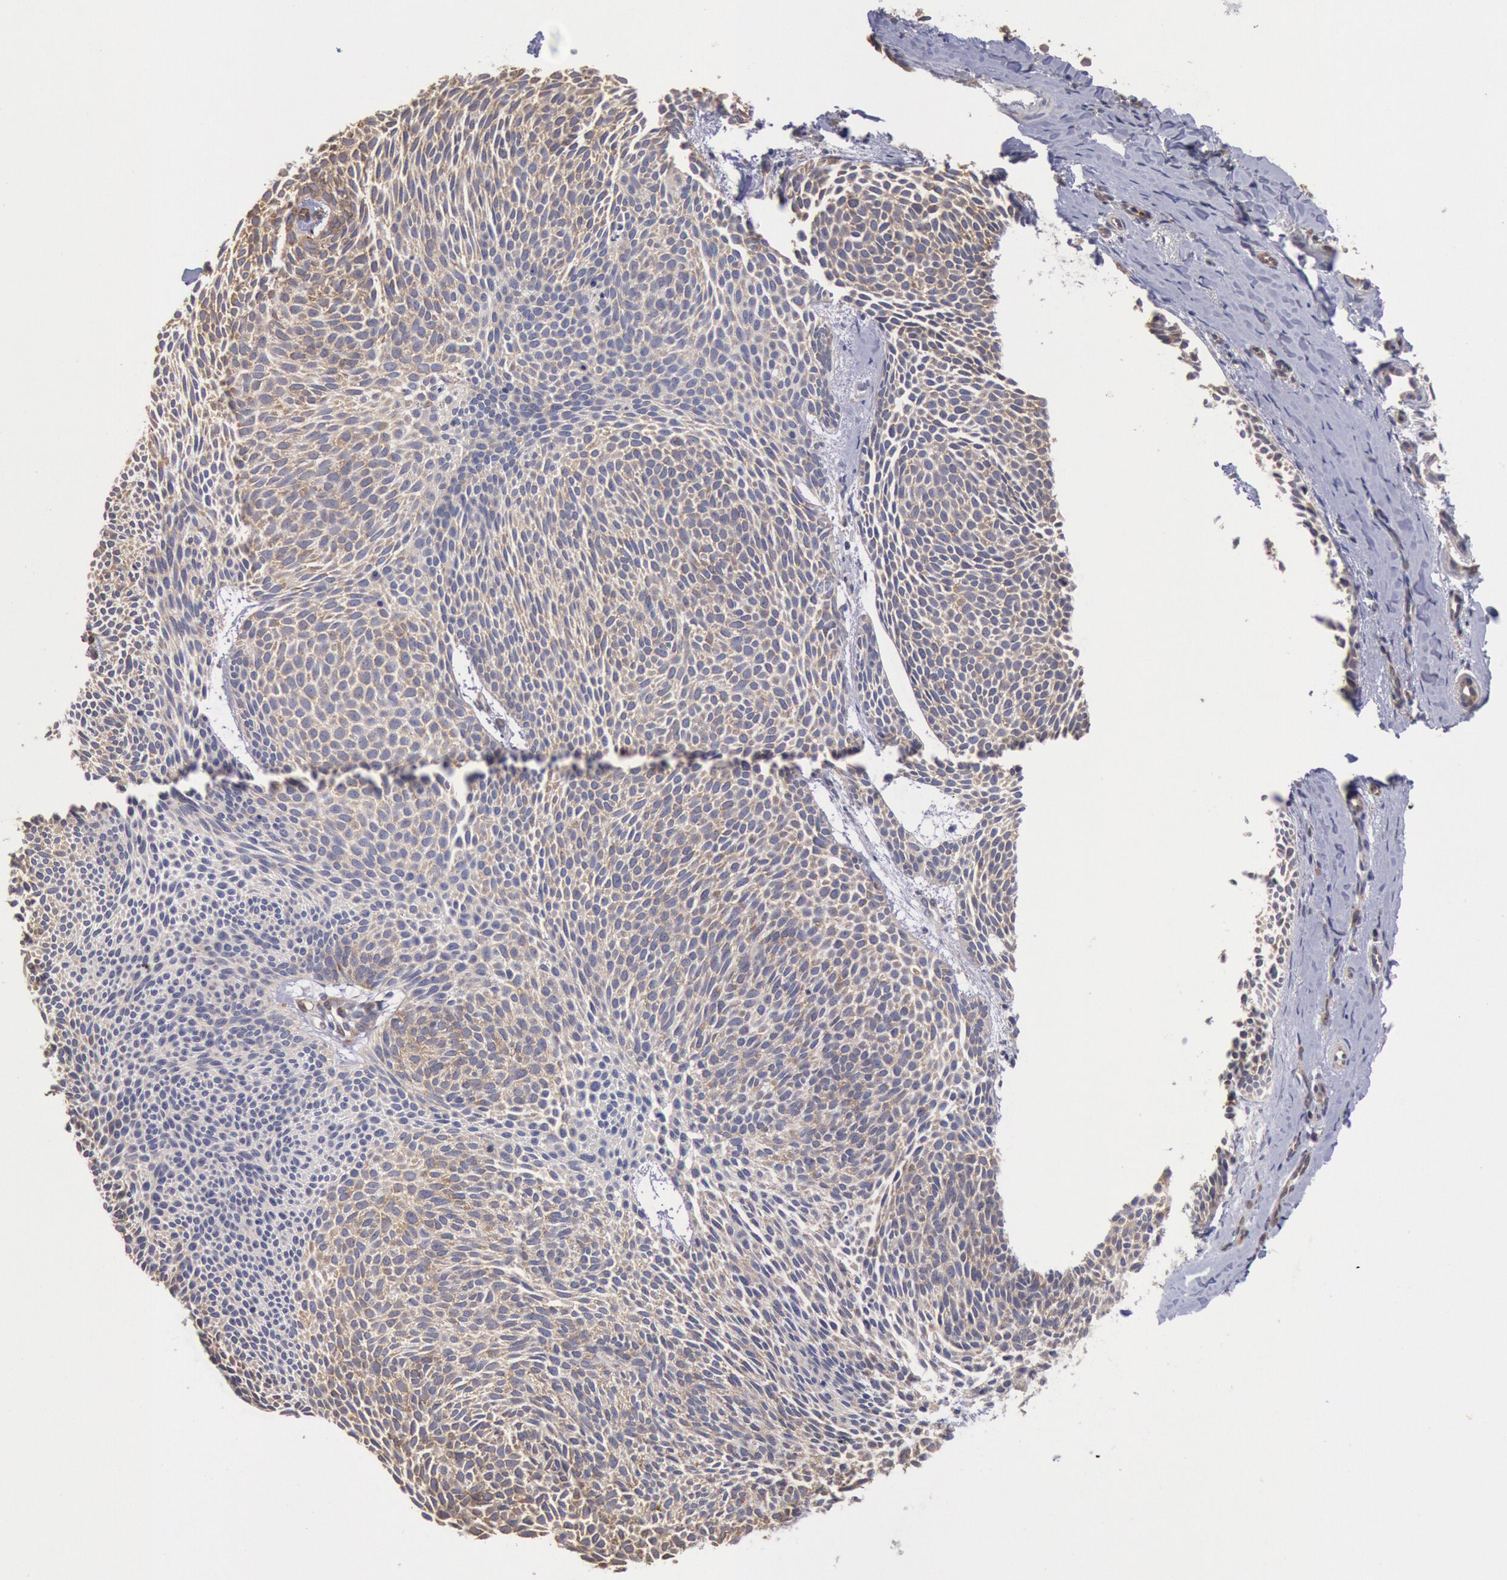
{"staining": {"intensity": "weak", "quantity": ">75%", "location": "cytoplasmic/membranous"}, "tissue": "skin cancer", "cell_type": "Tumor cells", "image_type": "cancer", "snomed": [{"axis": "morphology", "description": "Basal cell carcinoma"}, {"axis": "topography", "description": "Skin"}], "caption": "A brown stain shows weak cytoplasmic/membranous positivity of a protein in human skin cancer tumor cells.", "gene": "DRG1", "patient": {"sex": "male", "age": 84}}